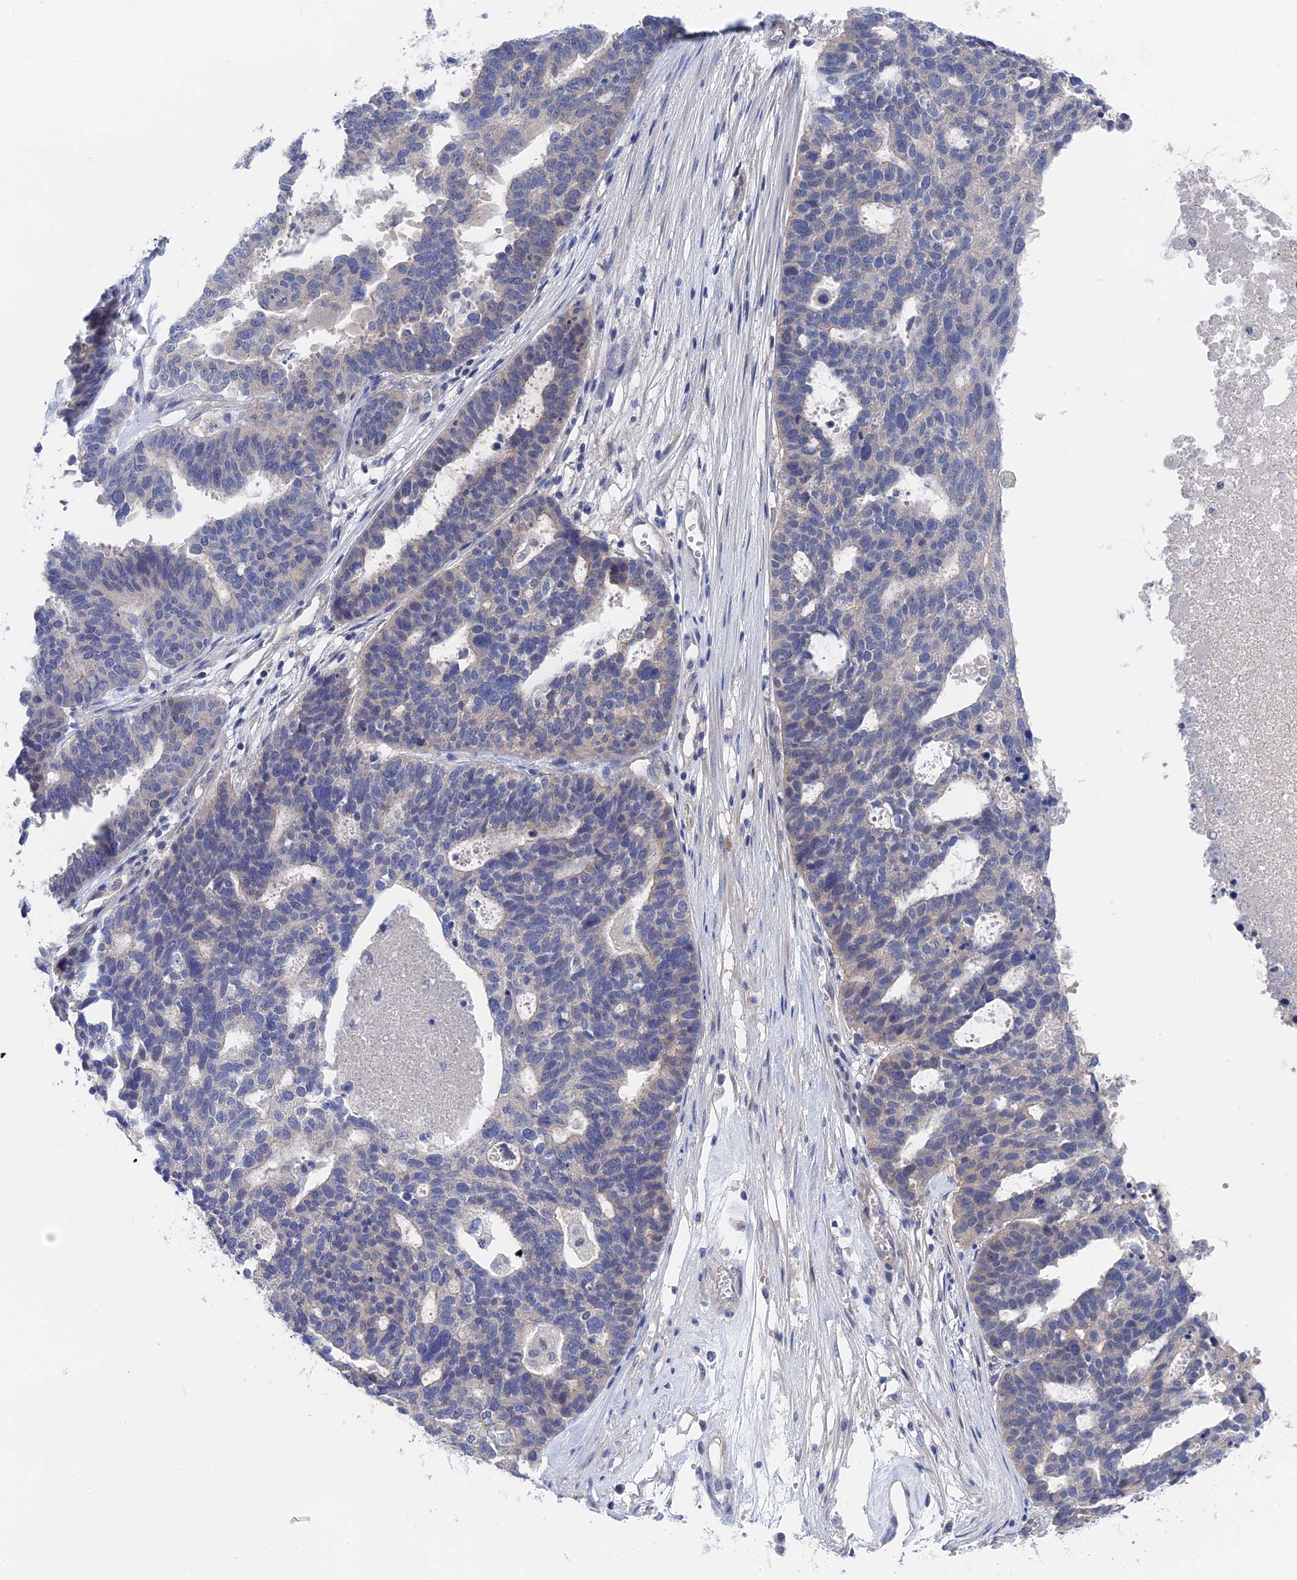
{"staining": {"intensity": "negative", "quantity": "none", "location": "none"}, "tissue": "ovarian cancer", "cell_type": "Tumor cells", "image_type": "cancer", "snomed": [{"axis": "morphology", "description": "Cystadenocarcinoma, serous, NOS"}, {"axis": "topography", "description": "Ovary"}], "caption": "Immunohistochemical staining of ovarian cancer demonstrates no significant staining in tumor cells. Brightfield microscopy of IHC stained with DAB (3,3'-diaminobenzidine) (brown) and hematoxylin (blue), captured at high magnification.", "gene": "MTHFSD", "patient": {"sex": "female", "age": 59}}